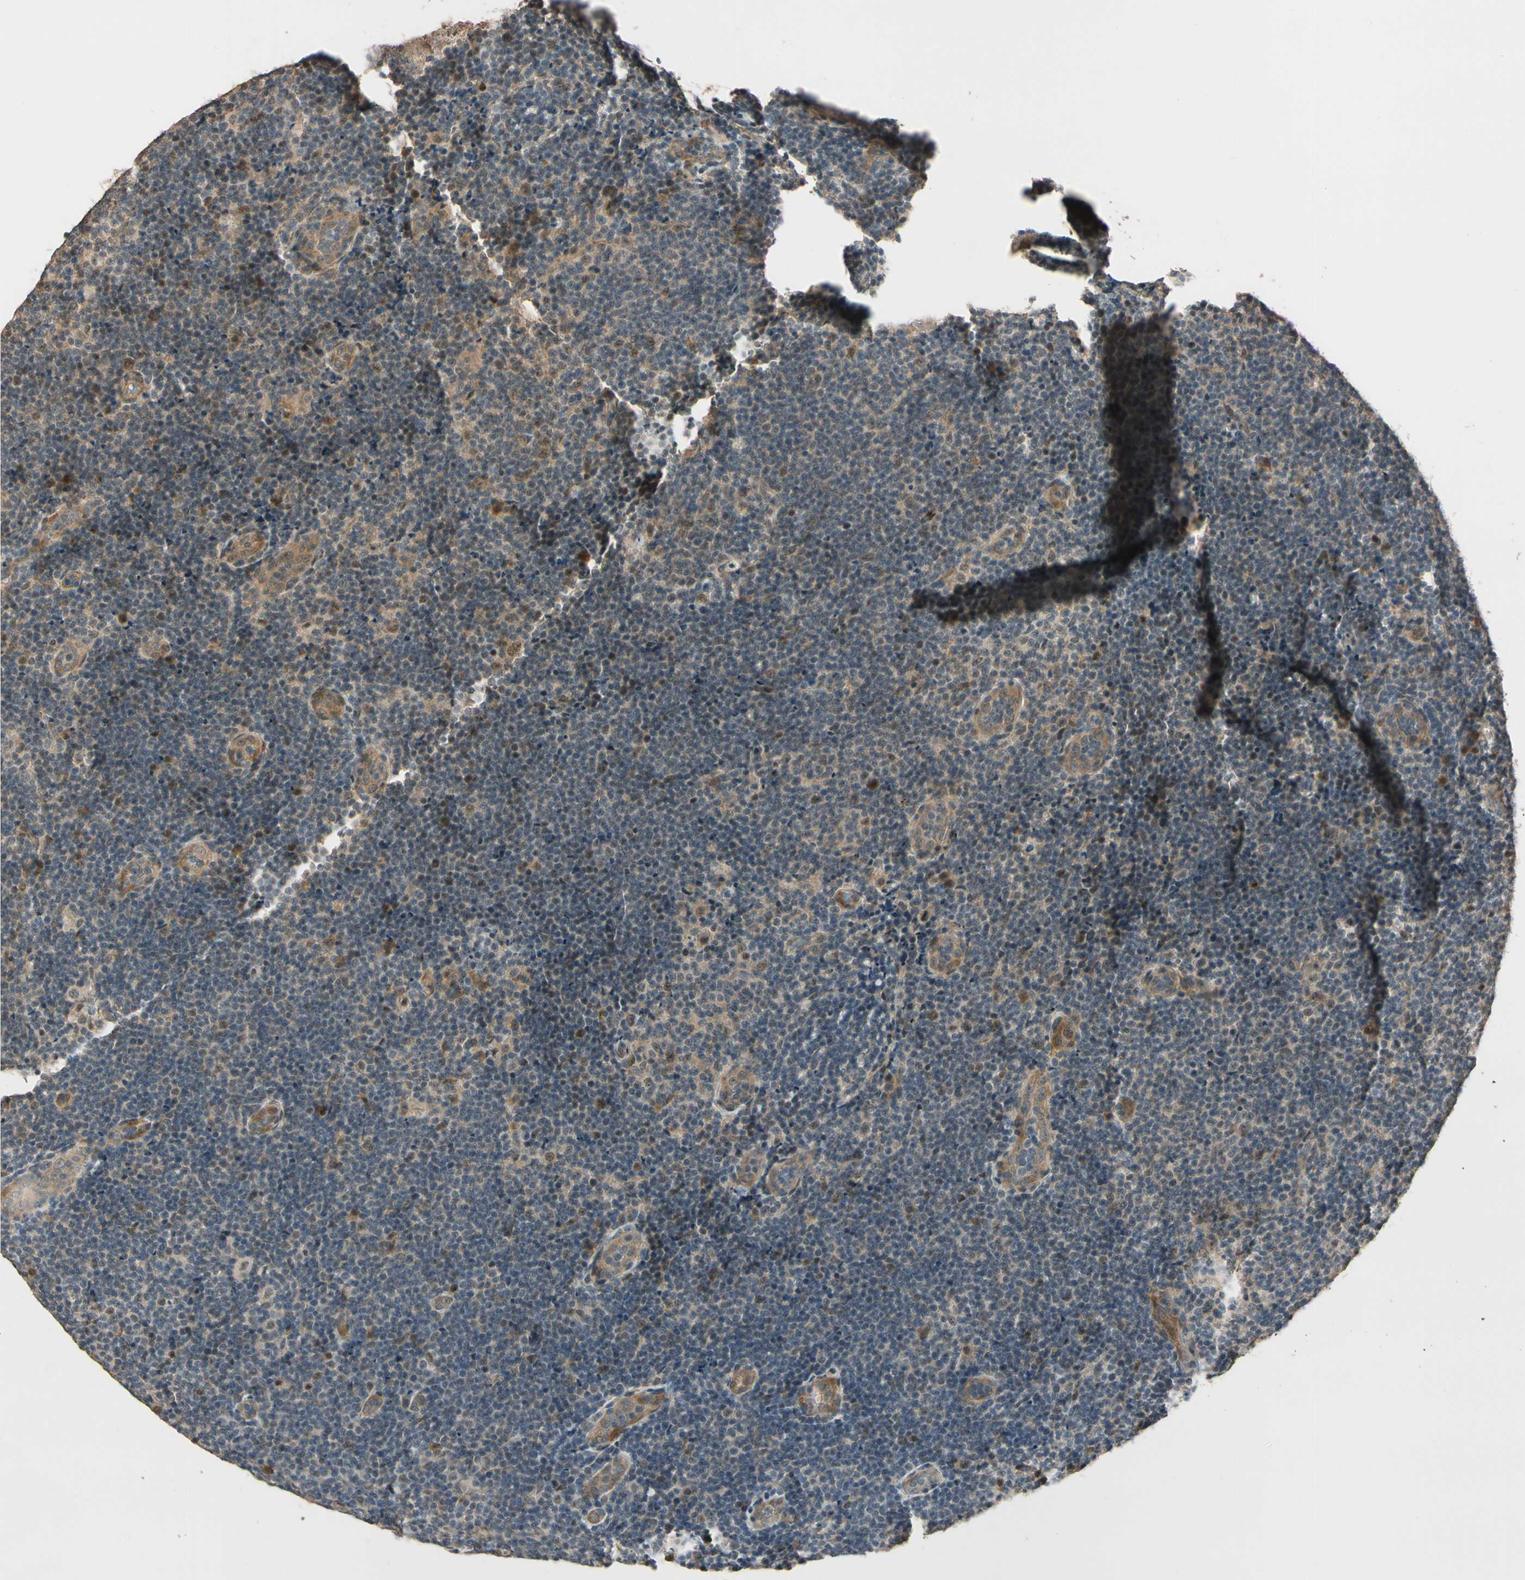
{"staining": {"intensity": "weak", "quantity": ">75%", "location": "cytoplasmic/membranous"}, "tissue": "lymphoma", "cell_type": "Tumor cells", "image_type": "cancer", "snomed": [{"axis": "morphology", "description": "Malignant lymphoma, non-Hodgkin's type, Low grade"}, {"axis": "topography", "description": "Lymph node"}], "caption": "About >75% of tumor cells in human lymphoma show weak cytoplasmic/membranous protein staining as visualized by brown immunohistochemical staining.", "gene": "MCPH1", "patient": {"sex": "male", "age": 83}}